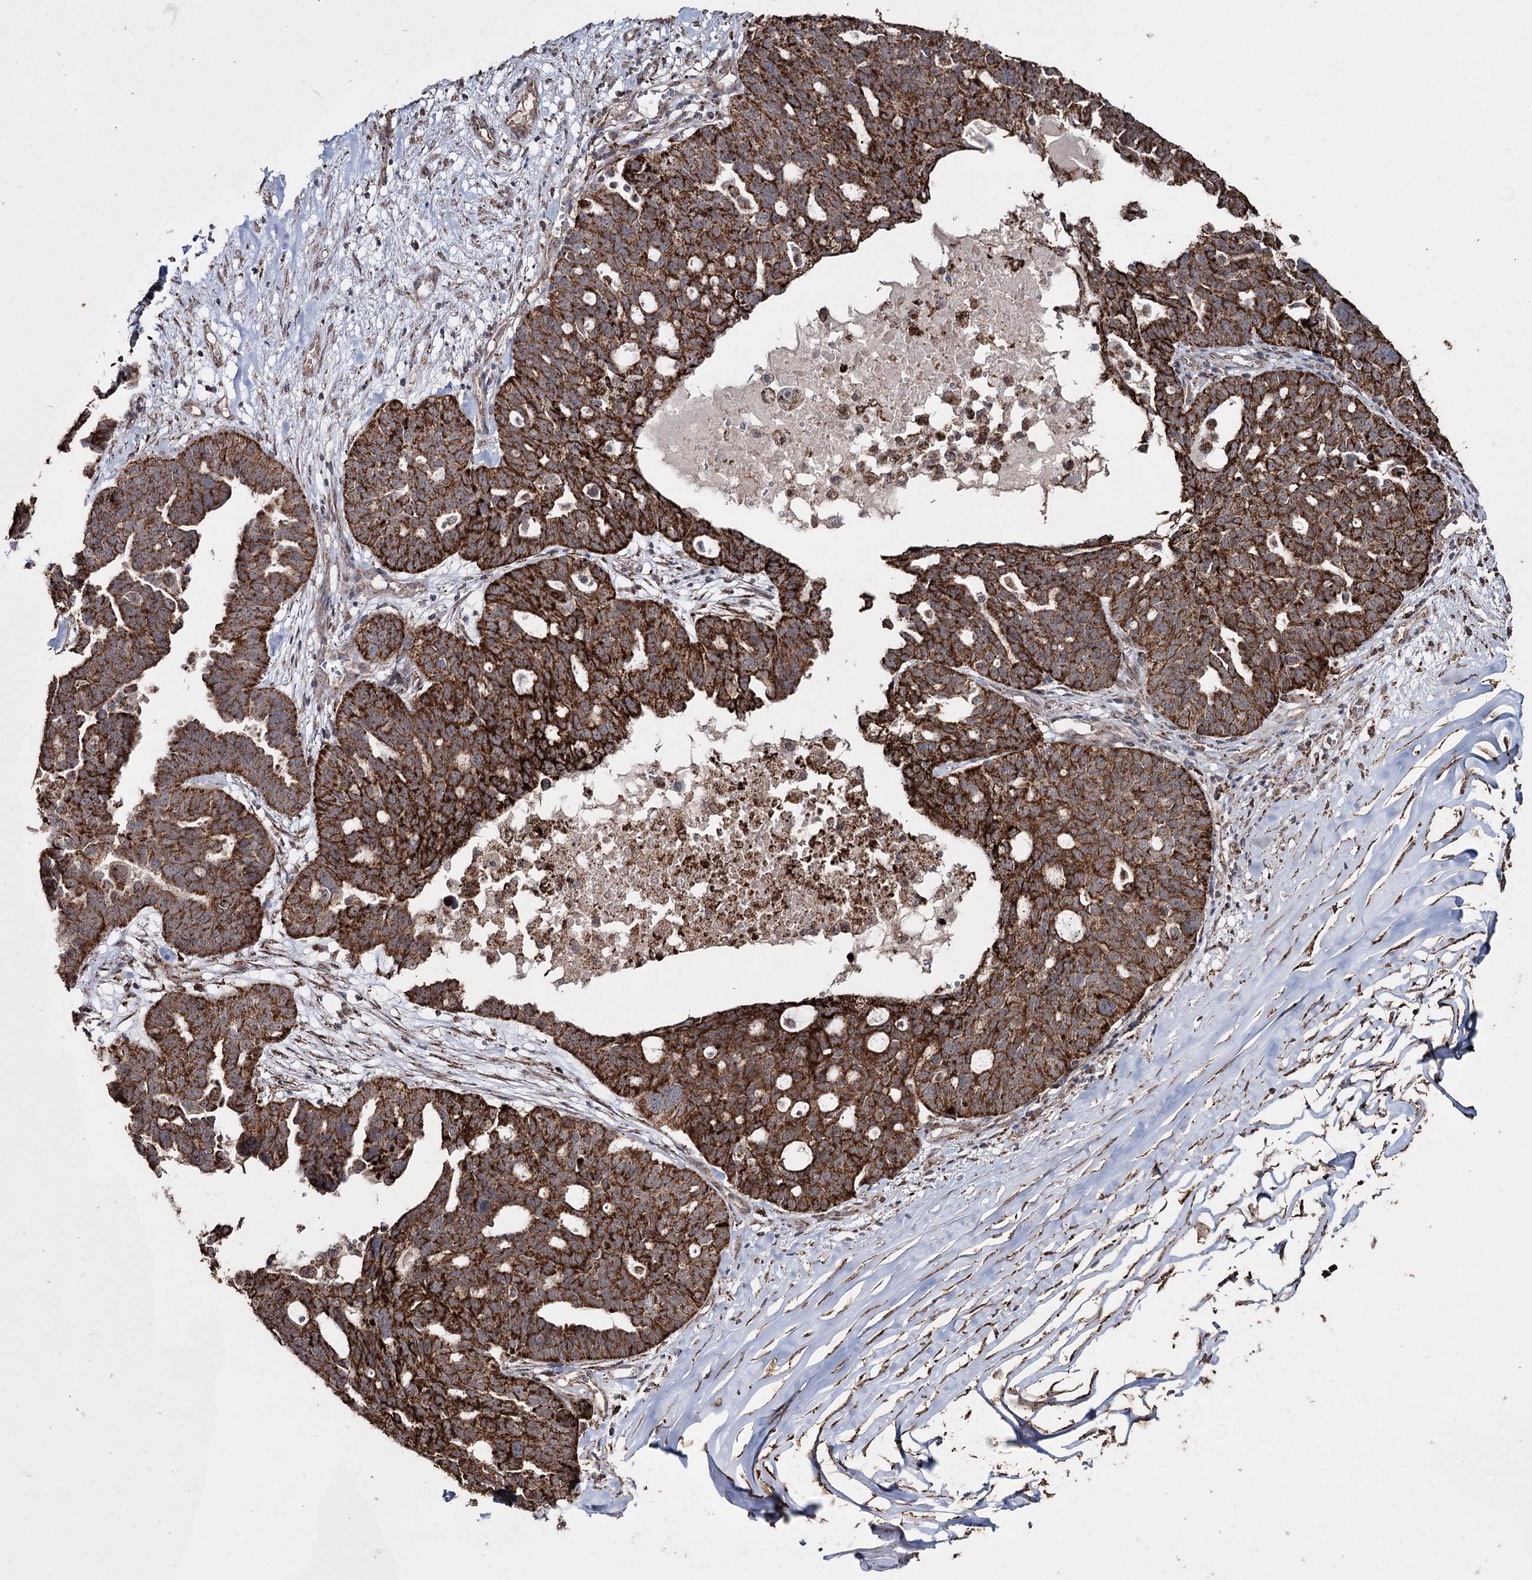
{"staining": {"intensity": "strong", "quantity": ">75%", "location": "cytoplasmic/membranous"}, "tissue": "ovarian cancer", "cell_type": "Tumor cells", "image_type": "cancer", "snomed": [{"axis": "morphology", "description": "Cystadenocarcinoma, serous, NOS"}, {"axis": "topography", "description": "Ovary"}], "caption": "Ovarian cancer stained with IHC exhibits strong cytoplasmic/membranous staining in approximately >75% of tumor cells.", "gene": "SLF2", "patient": {"sex": "female", "age": 59}}